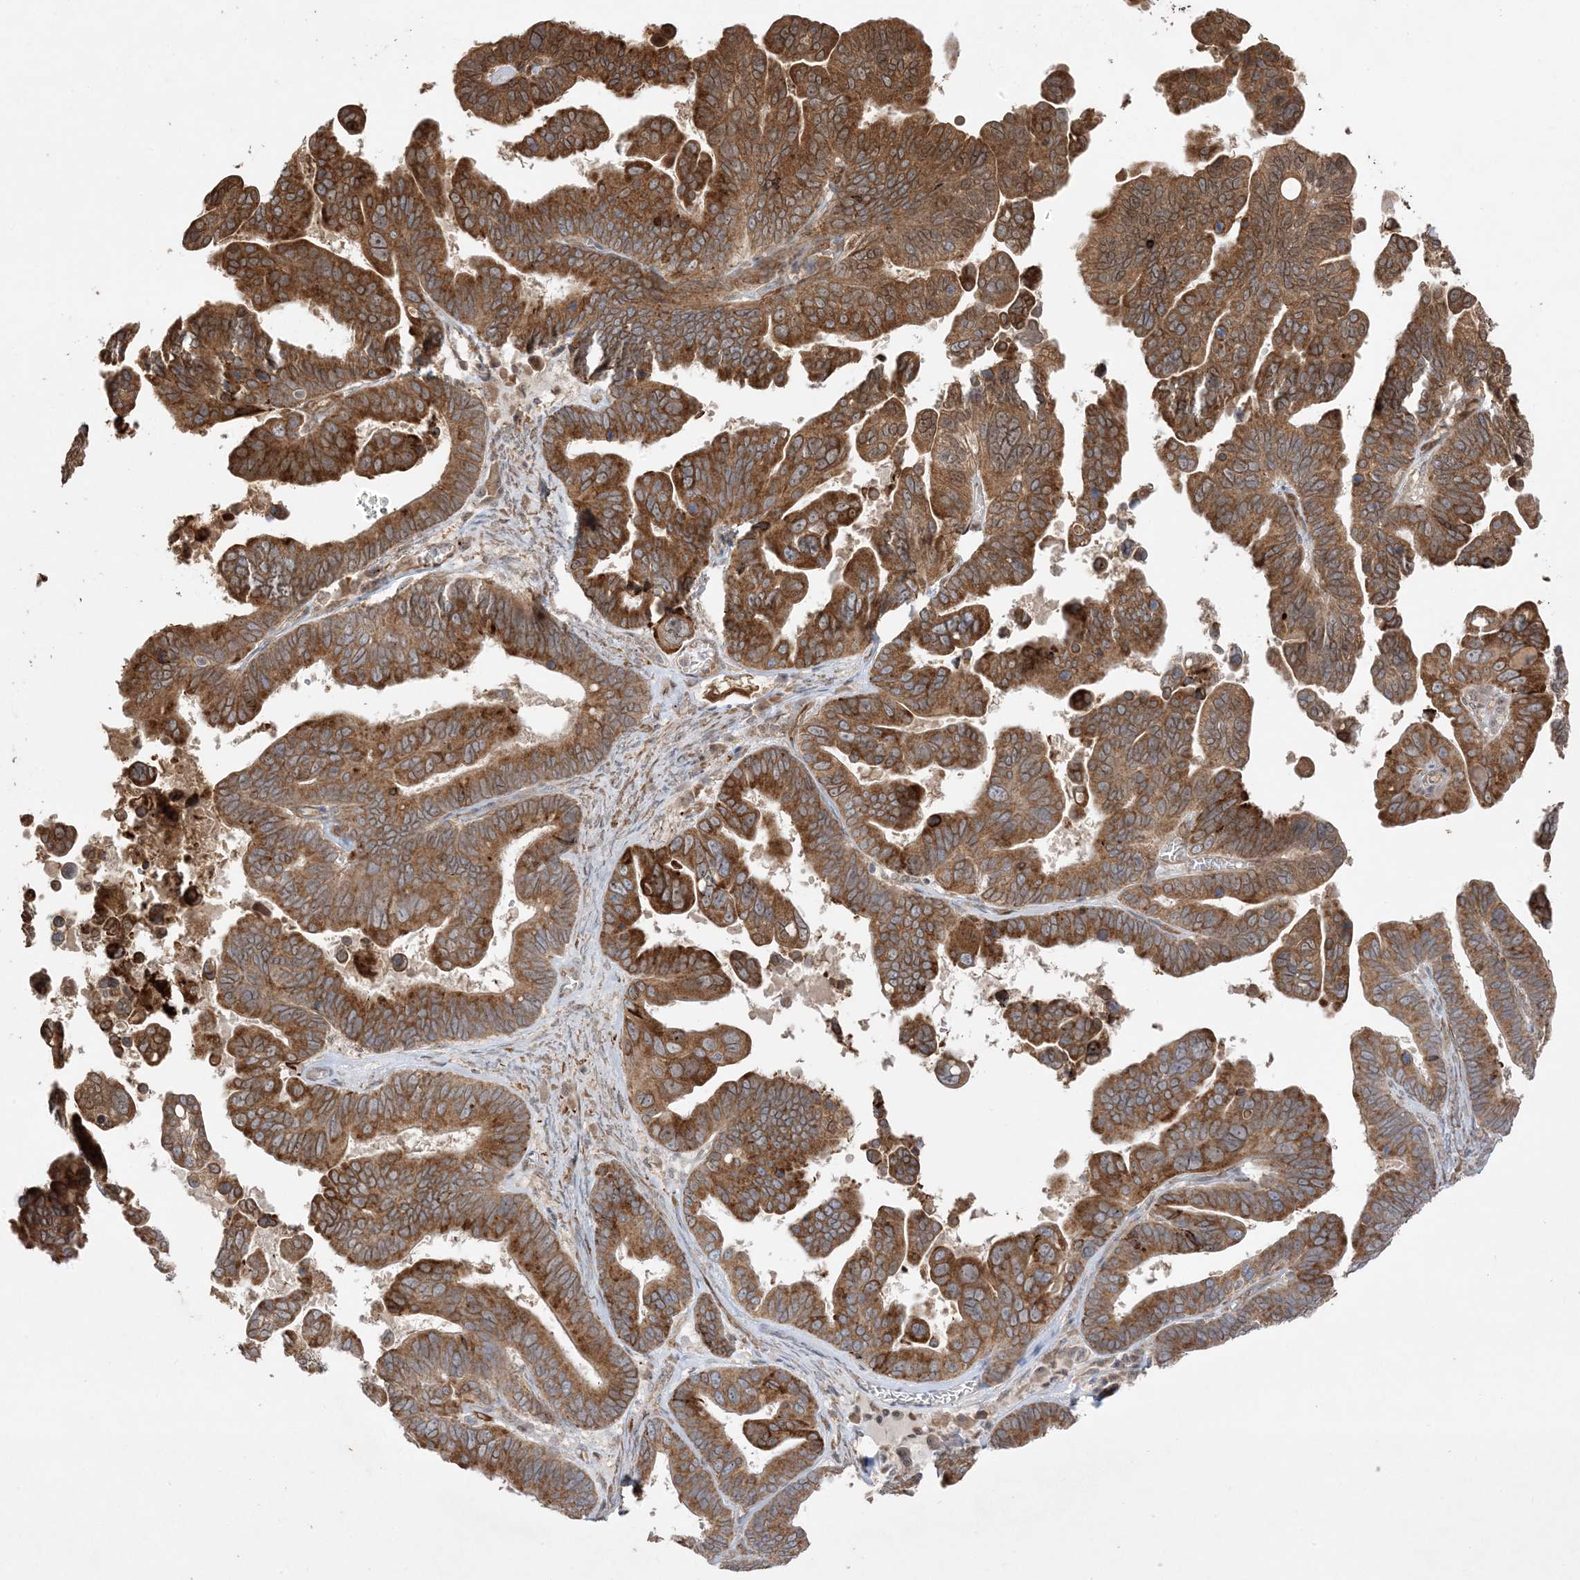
{"staining": {"intensity": "moderate", "quantity": ">75%", "location": "cytoplasmic/membranous"}, "tissue": "ovarian cancer", "cell_type": "Tumor cells", "image_type": "cancer", "snomed": [{"axis": "morphology", "description": "Cystadenocarcinoma, serous, NOS"}, {"axis": "topography", "description": "Ovary"}], "caption": "Approximately >75% of tumor cells in human ovarian cancer show moderate cytoplasmic/membranous protein expression as visualized by brown immunohistochemical staining.", "gene": "ZBTB41", "patient": {"sex": "female", "age": 56}}